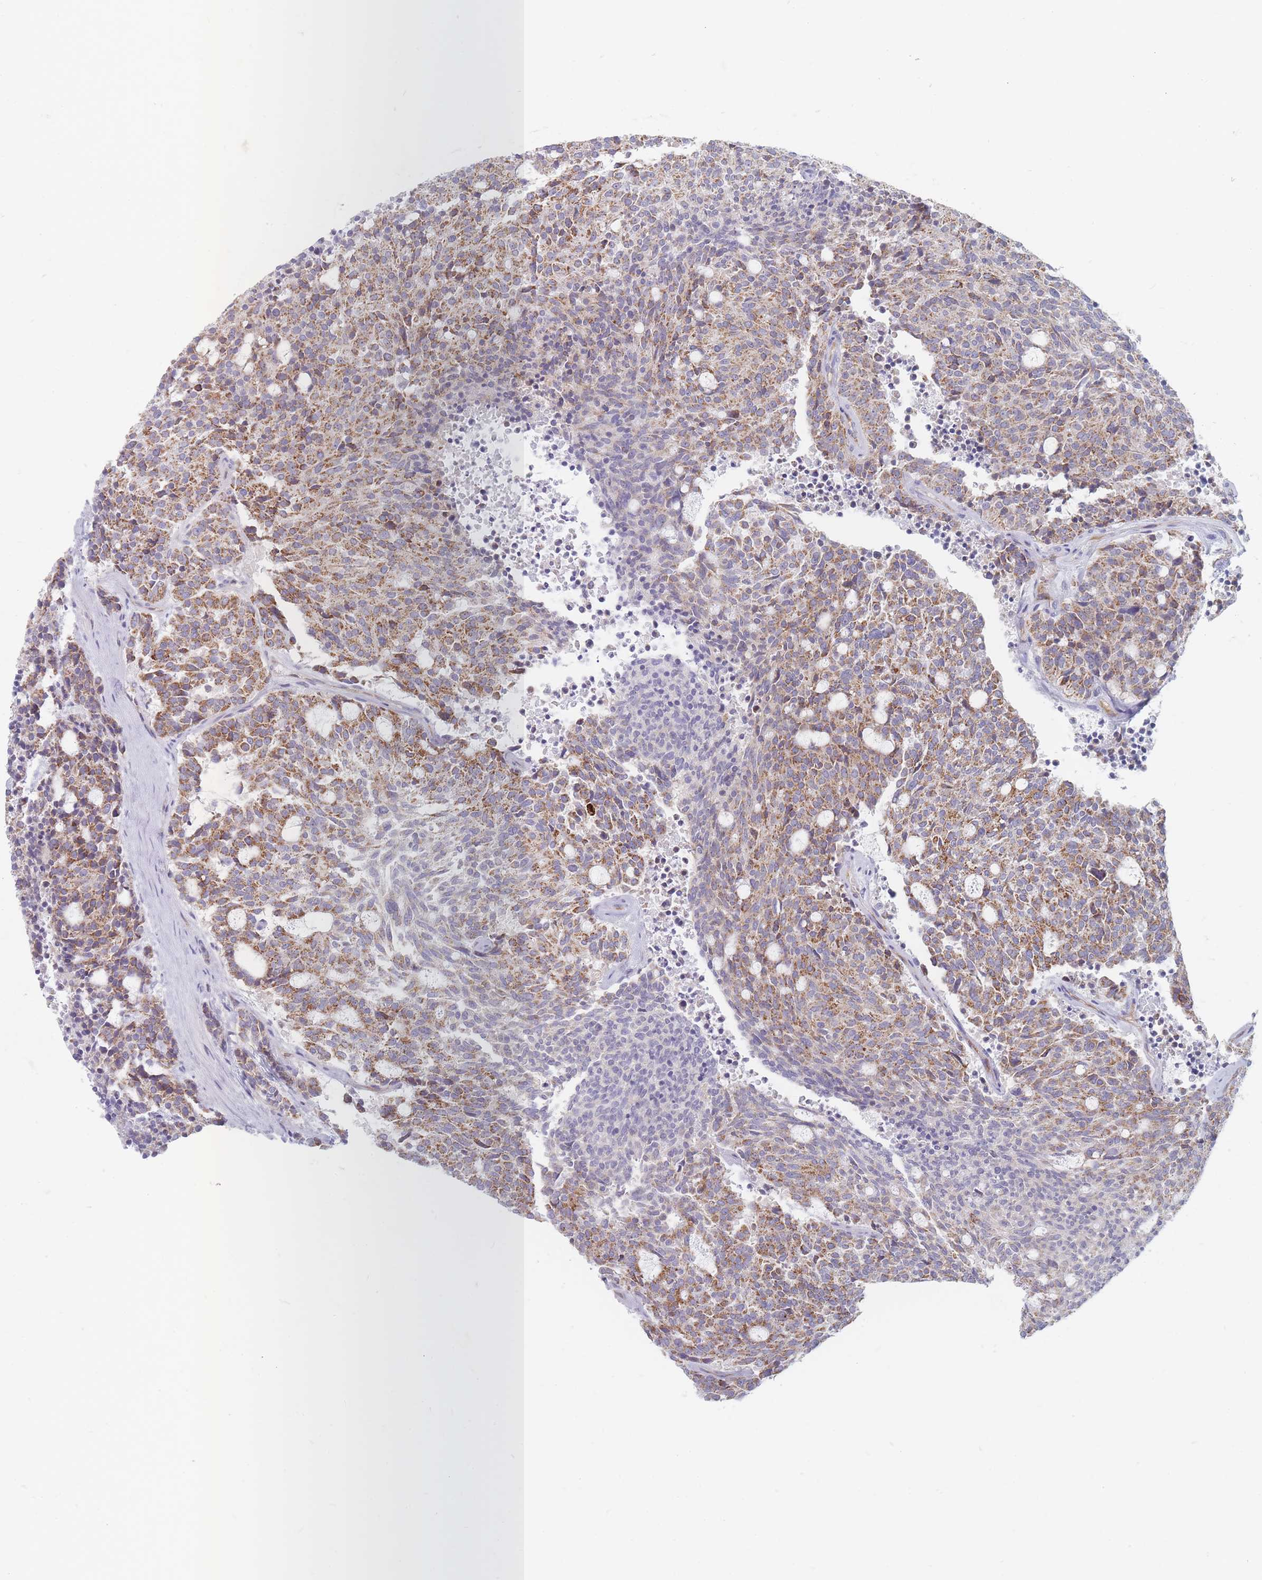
{"staining": {"intensity": "moderate", "quantity": "25%-75%", "location": "cytoplasmic/membranous"}, "tissue": "carcinoid", "cell_type": "Tumor cells", "image_type": "cancer", "snomed": [{"axis": "morphology", "description": "Carcinoid, malignant, NOS"}, {"axis": "topography", "description": "Pancreas"}], "caption": "IHC of human malignant carcinoid reveals medium levels of moderate cytoplasmic/membranous expression in about 25%-75% of tumor cells.", "gene": "MAP1S", "patient": {"sex": "female", "age": 54}}